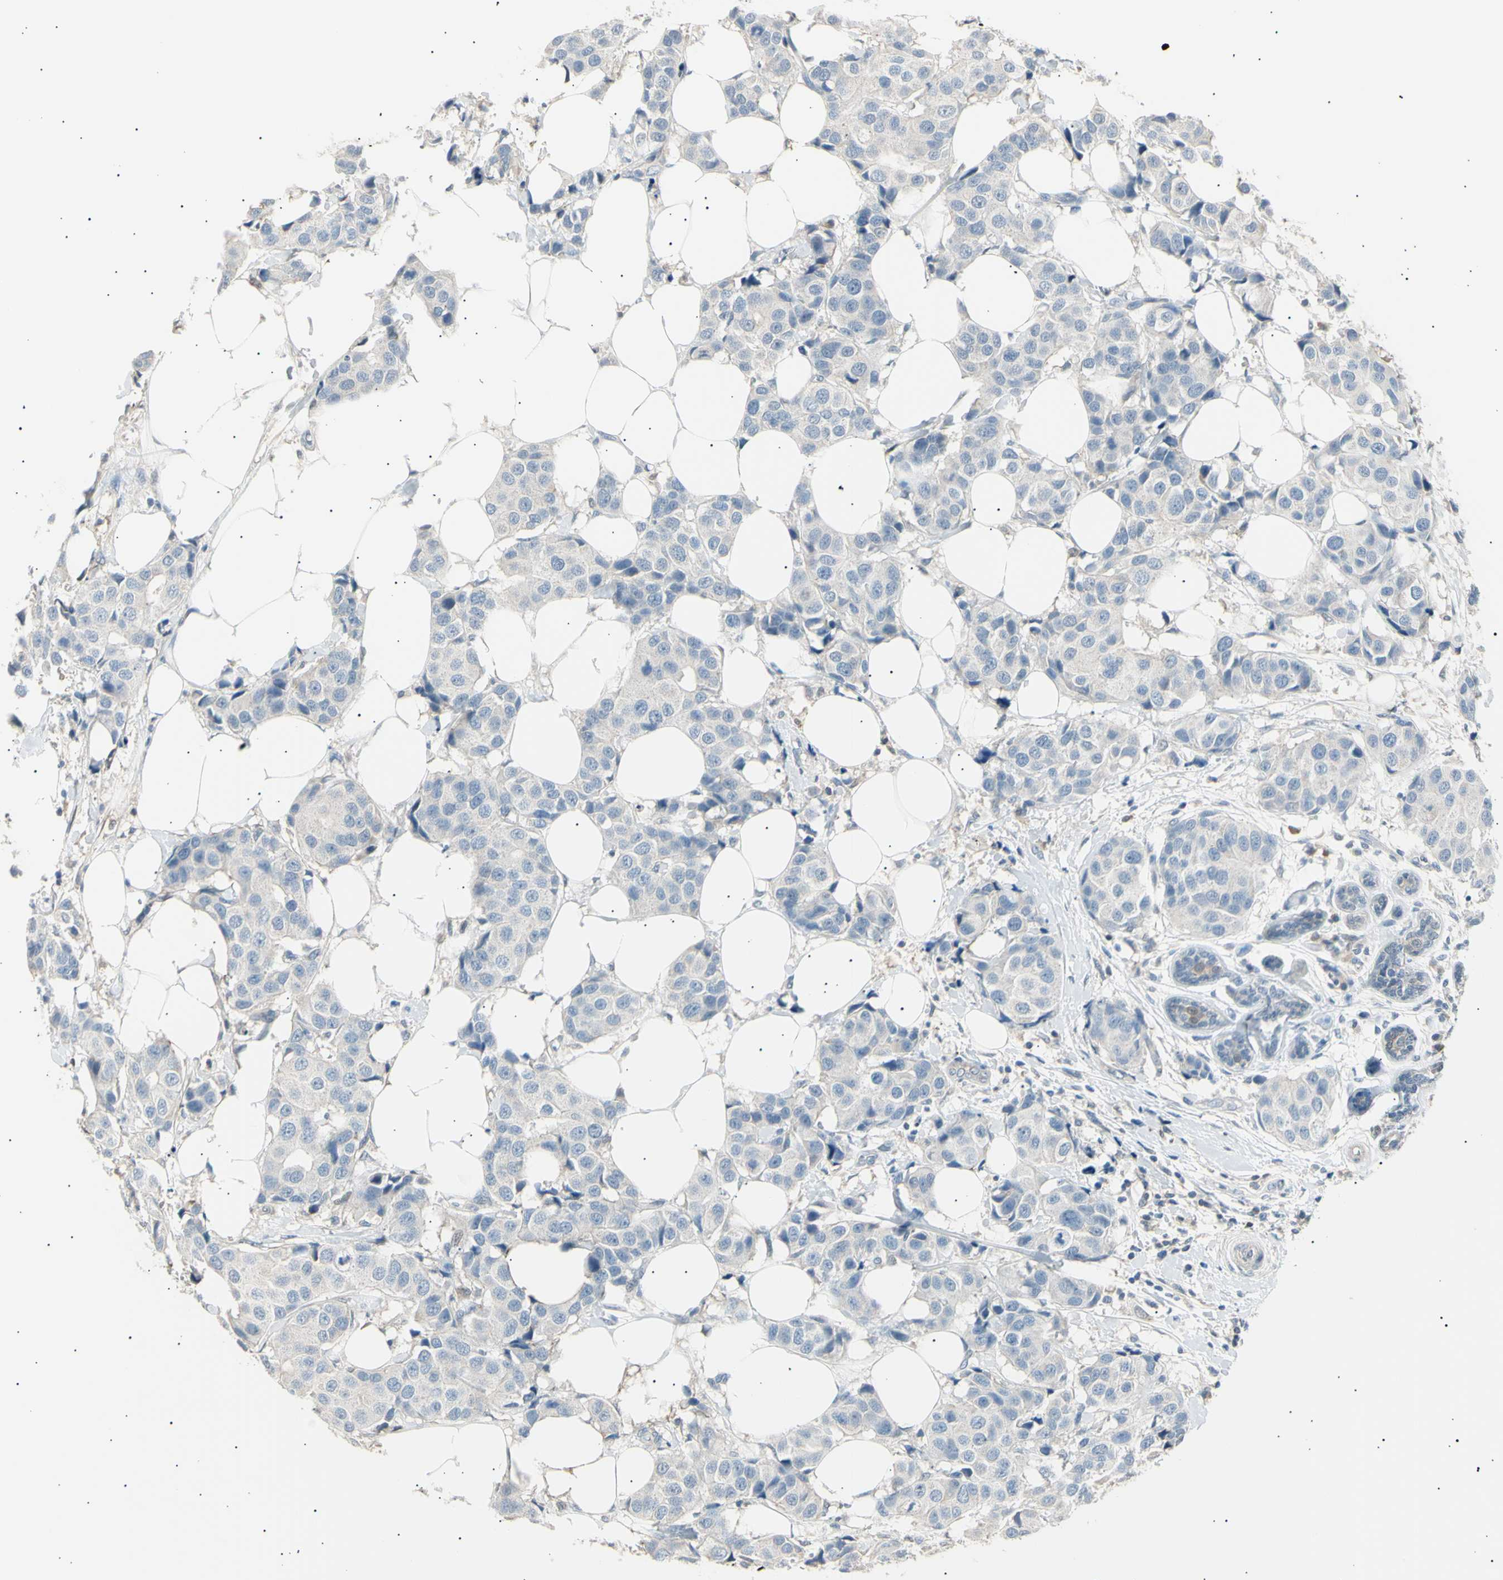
{"staining": {"intensity": "negative", "quantity": "none", "location": "none"}, "tissue": "breast cancer", "cell_type": "Tumor cells", "image_type": "cancer", "snomed": [{"axis": "morphology", "description": "Normal tissue, NOS"}, {"axis": "morphology", "description": "Duct carcinoma"}, {"axis": "topography", "description": "Breast"}], "caption": "This micrograph is of breast cancer (invasive ductal carcinoma) stained with IHC to label a protein in brown with the nuclei are counter-stained blue. There is no expression in tumor cells.", "gene": "LHPP", "patient": {"sex": "female", "age": 39}}